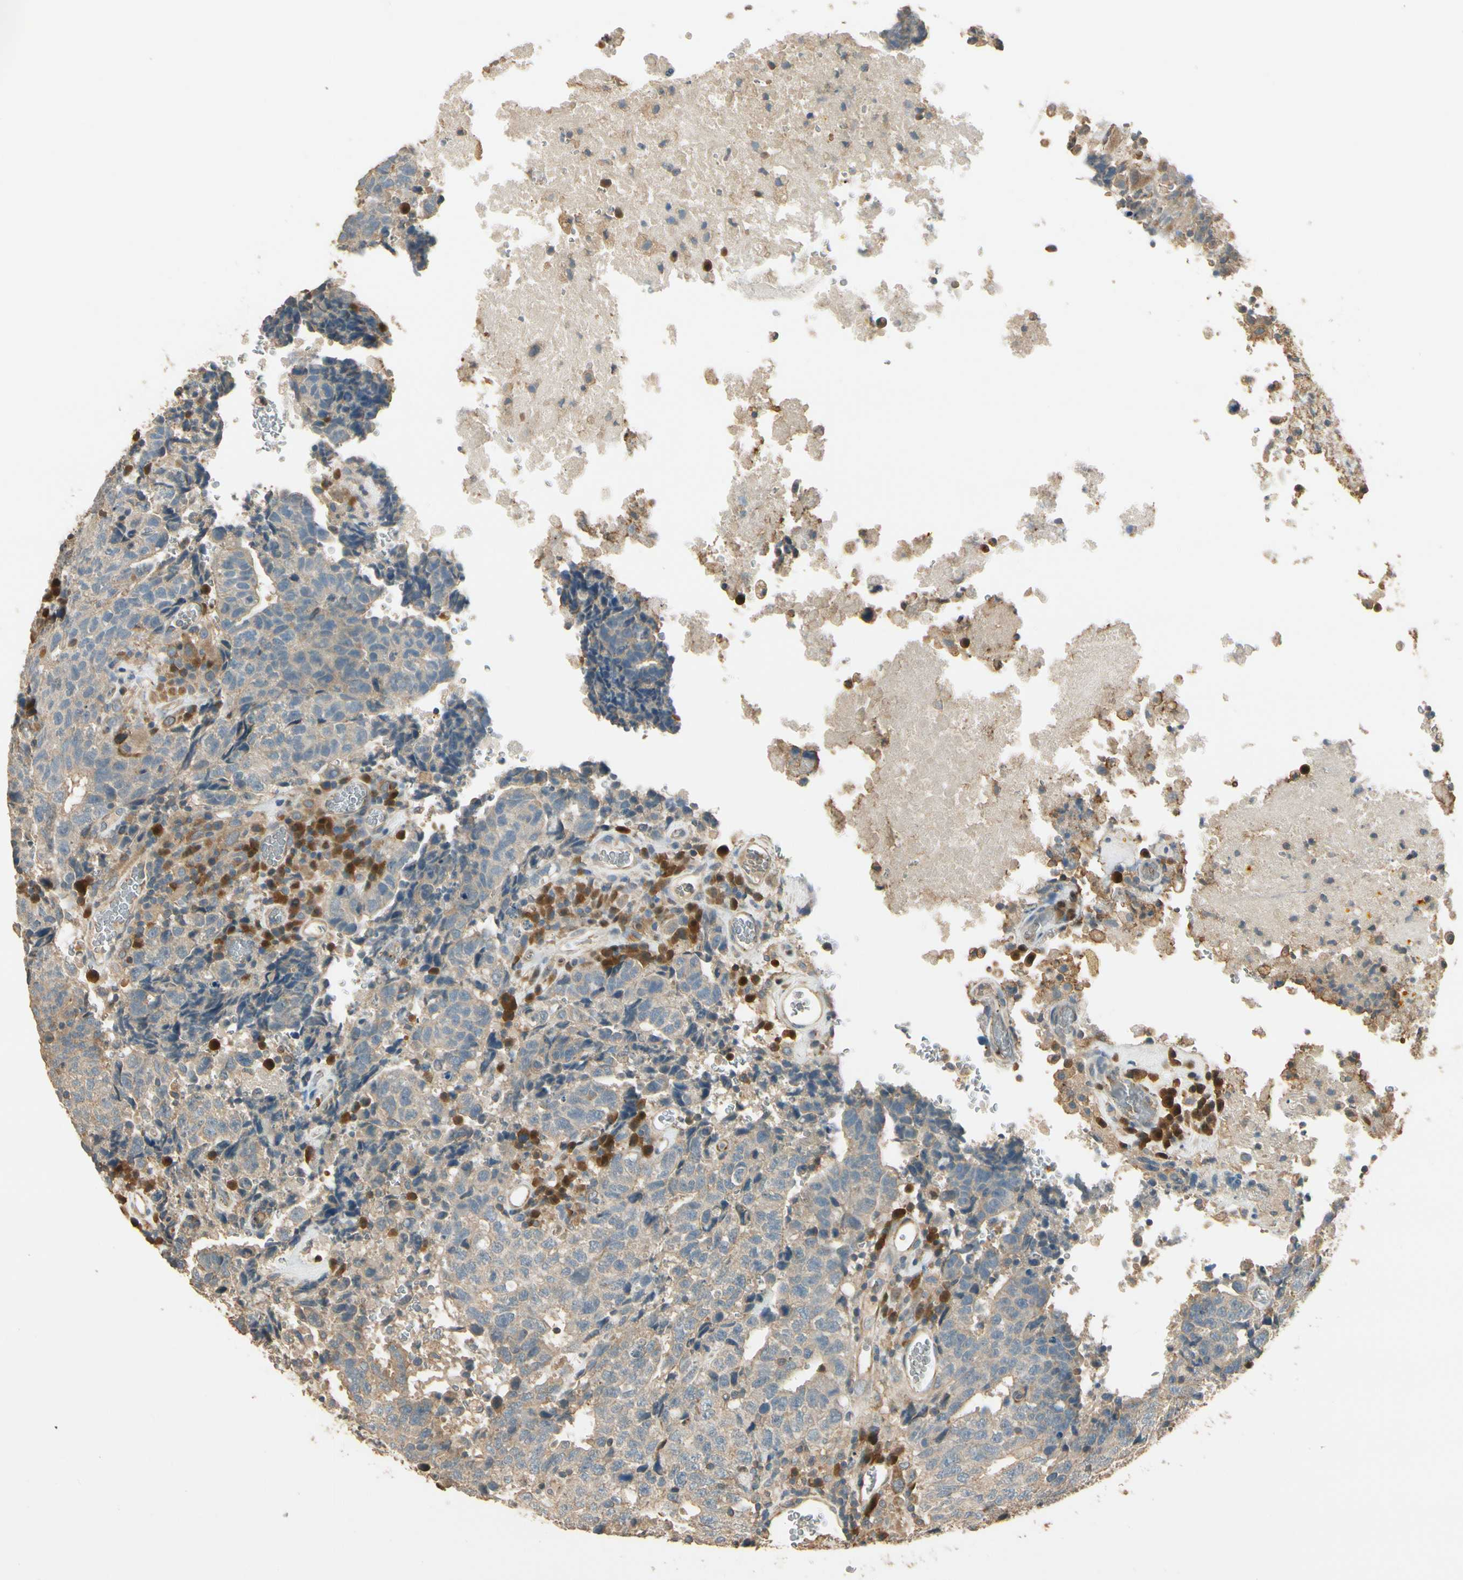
{"staining": {"intensity": "weak", "quantity": ">75%", "location": "cytoplasmic/membranous"}, "tissue": "testis cancer", "cell_type": "Tumor cells", "image_type": "cancer", "snomed": [{"axis": "morphology", "description": "Necrosis, NOS"}, {"axis": "morphology", "description": "Carcinoma, Embryonal, NOS"}, {"axis": "topography", "description": "Testis"}], "caption": "A low amount of weak cytoplasmic/membranous expression is appreciated in about >75% of tumor cells in testis cancer (embryonal carcinoma) tissue.", "gene": "PLXNA1", "patient": {"sex": "male", "age": 19}}